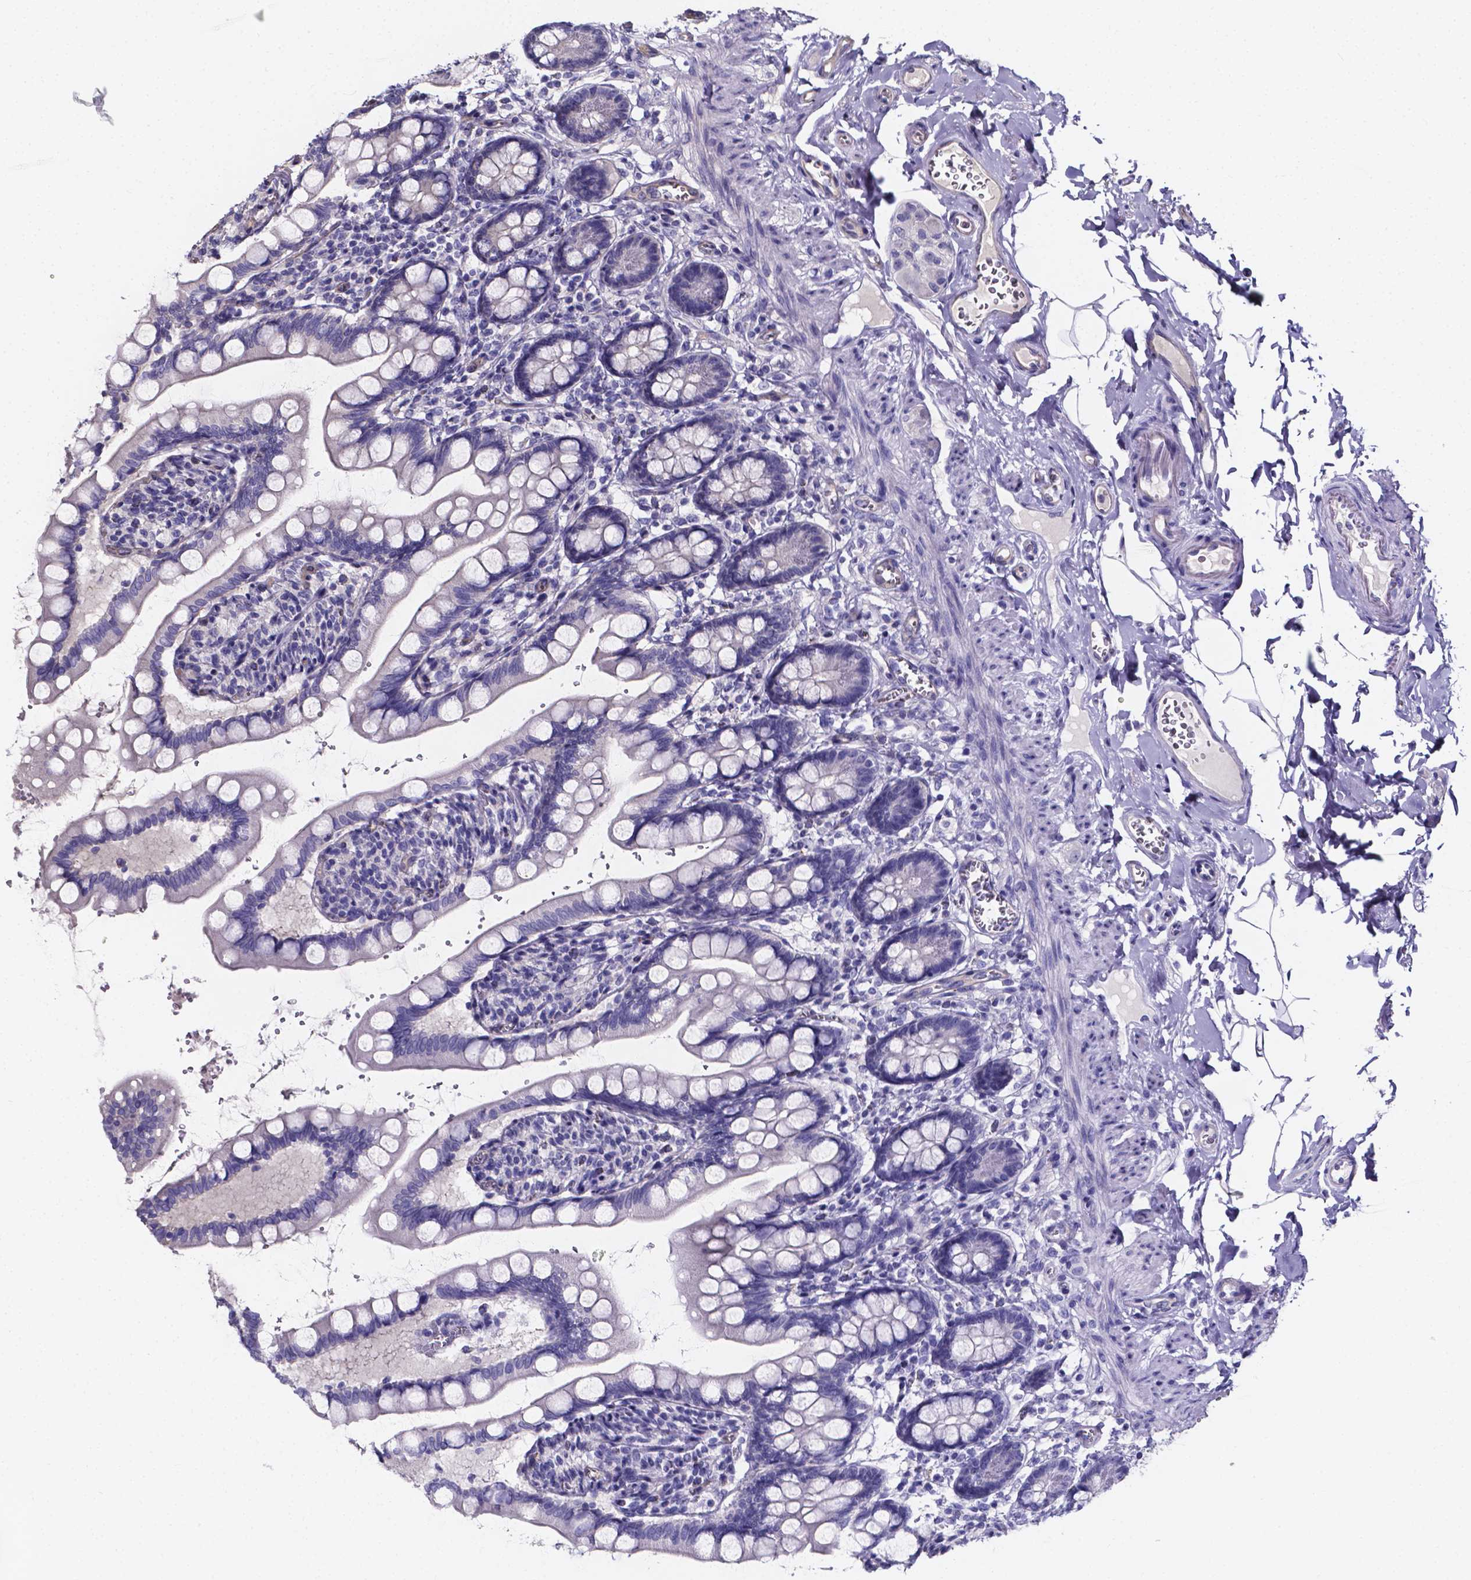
{"staining": {"intensity": "negative", "quantity": "none", "location": "none"}, "tissue": "small intestine", "cell_type": "Glandular cells", "image_type": "normal", "snomed": [{"axis": "morphology", "description": "Normal tissue, NOS"}, {"axis": "topography", "description": "Small intestine"}], "caption": "IHC photomicrograph of unremarkable human small intestine stained for a protein (brown), which displays no positivity in glandular cells.", "gene": "CACNG8", "patient": {"sex": "female", "age": 56}}